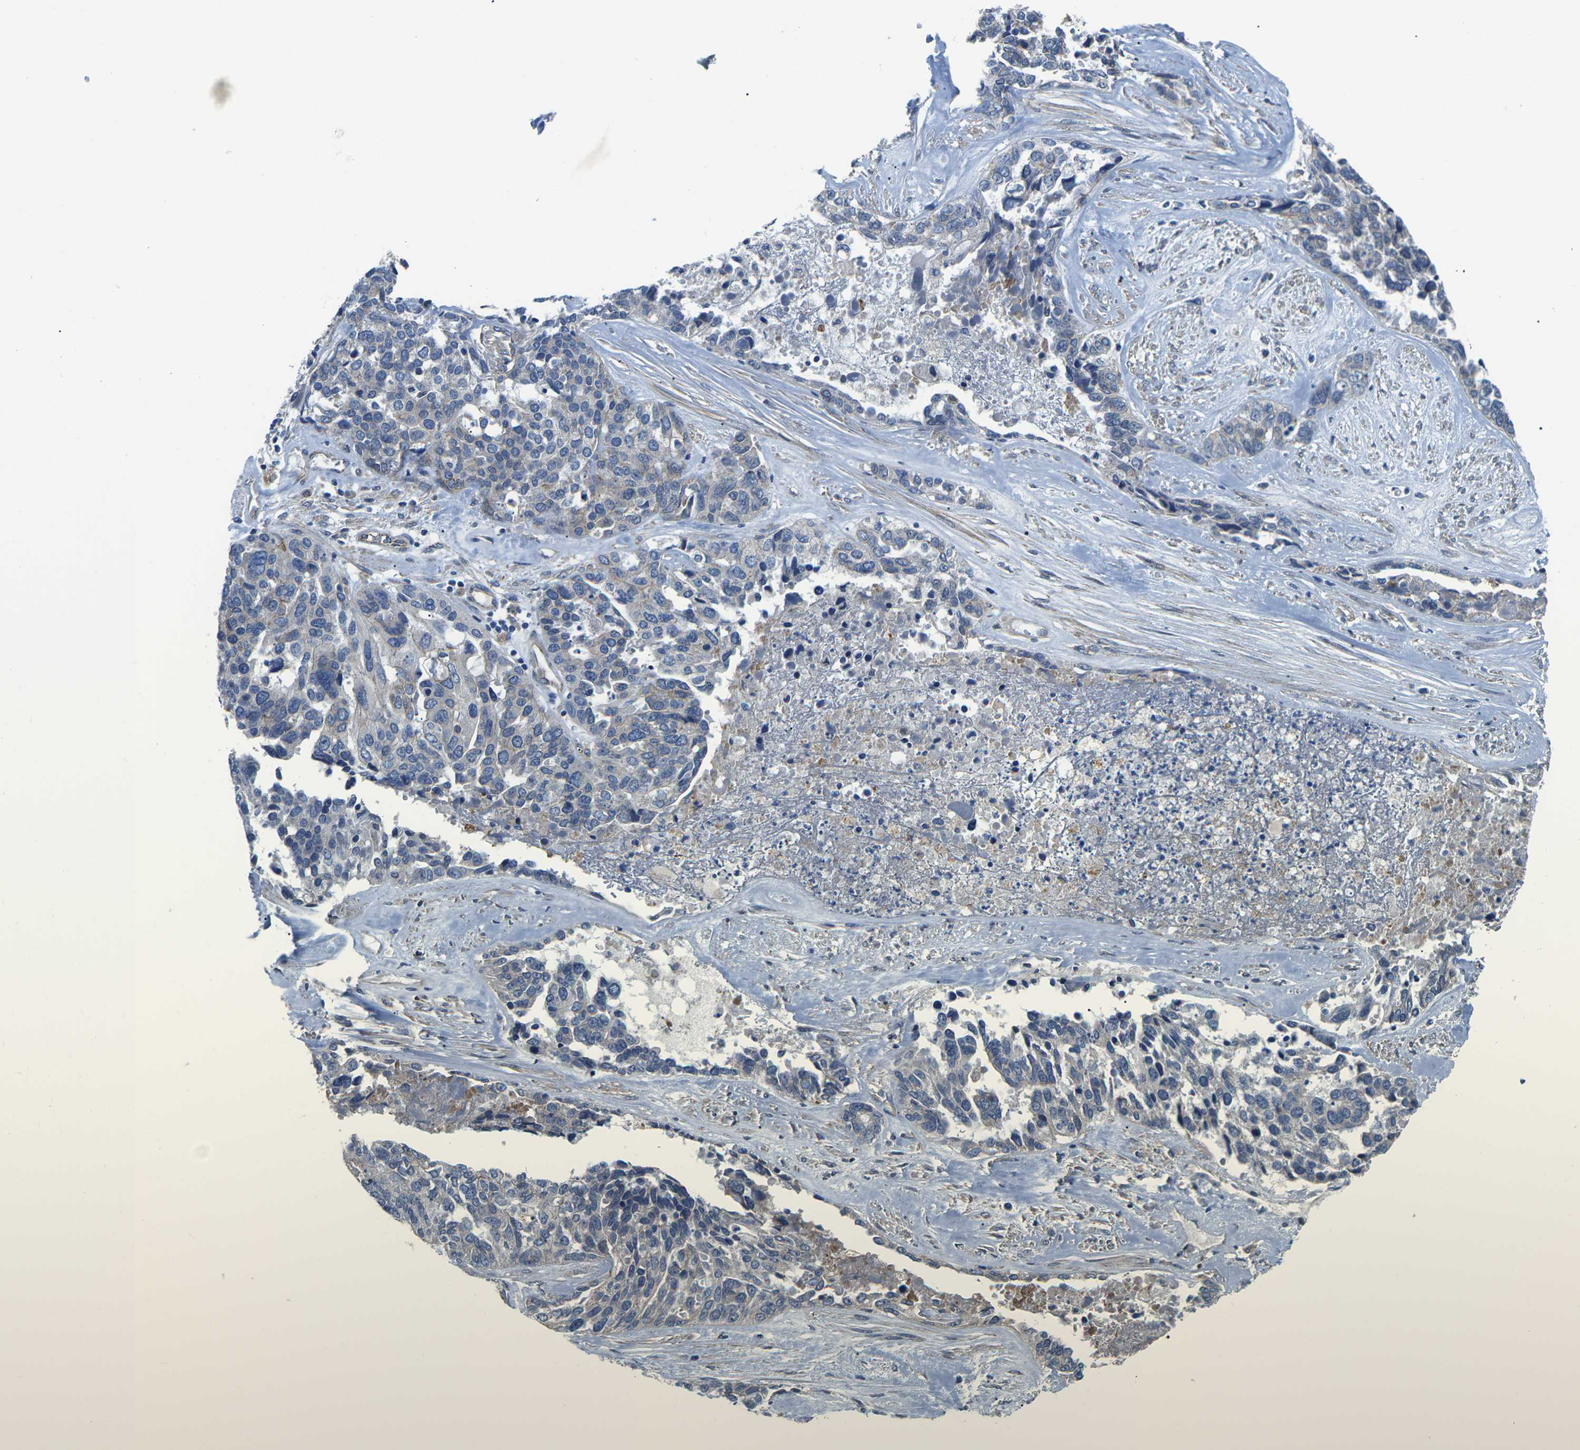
{"staining": {"intensity": "weak", "quantity": "<25%", "location": "cytoplasmic/membranous"}, "tissue": "ovarian cancer", "cell_type": "Tumor cells", "image_type": "cancer", "snomed": [{"axis": "morphology", "description": "Cystadenocarcinoma, serous, NOS"}, {"axis": "topography", "description": "Ovary"}], "caption": "Immunohistochemistry micrograph of neoplastic tissue: human ovarian cancer stained with DAB (3,3'-diaminobenzidine) exhibits no significant protein expression in tumor cells. (DAB immunohistochemistry (IHC), high magnification).", "gene": "CTNND1", "patient": {"sex": "female", "age": 44}}